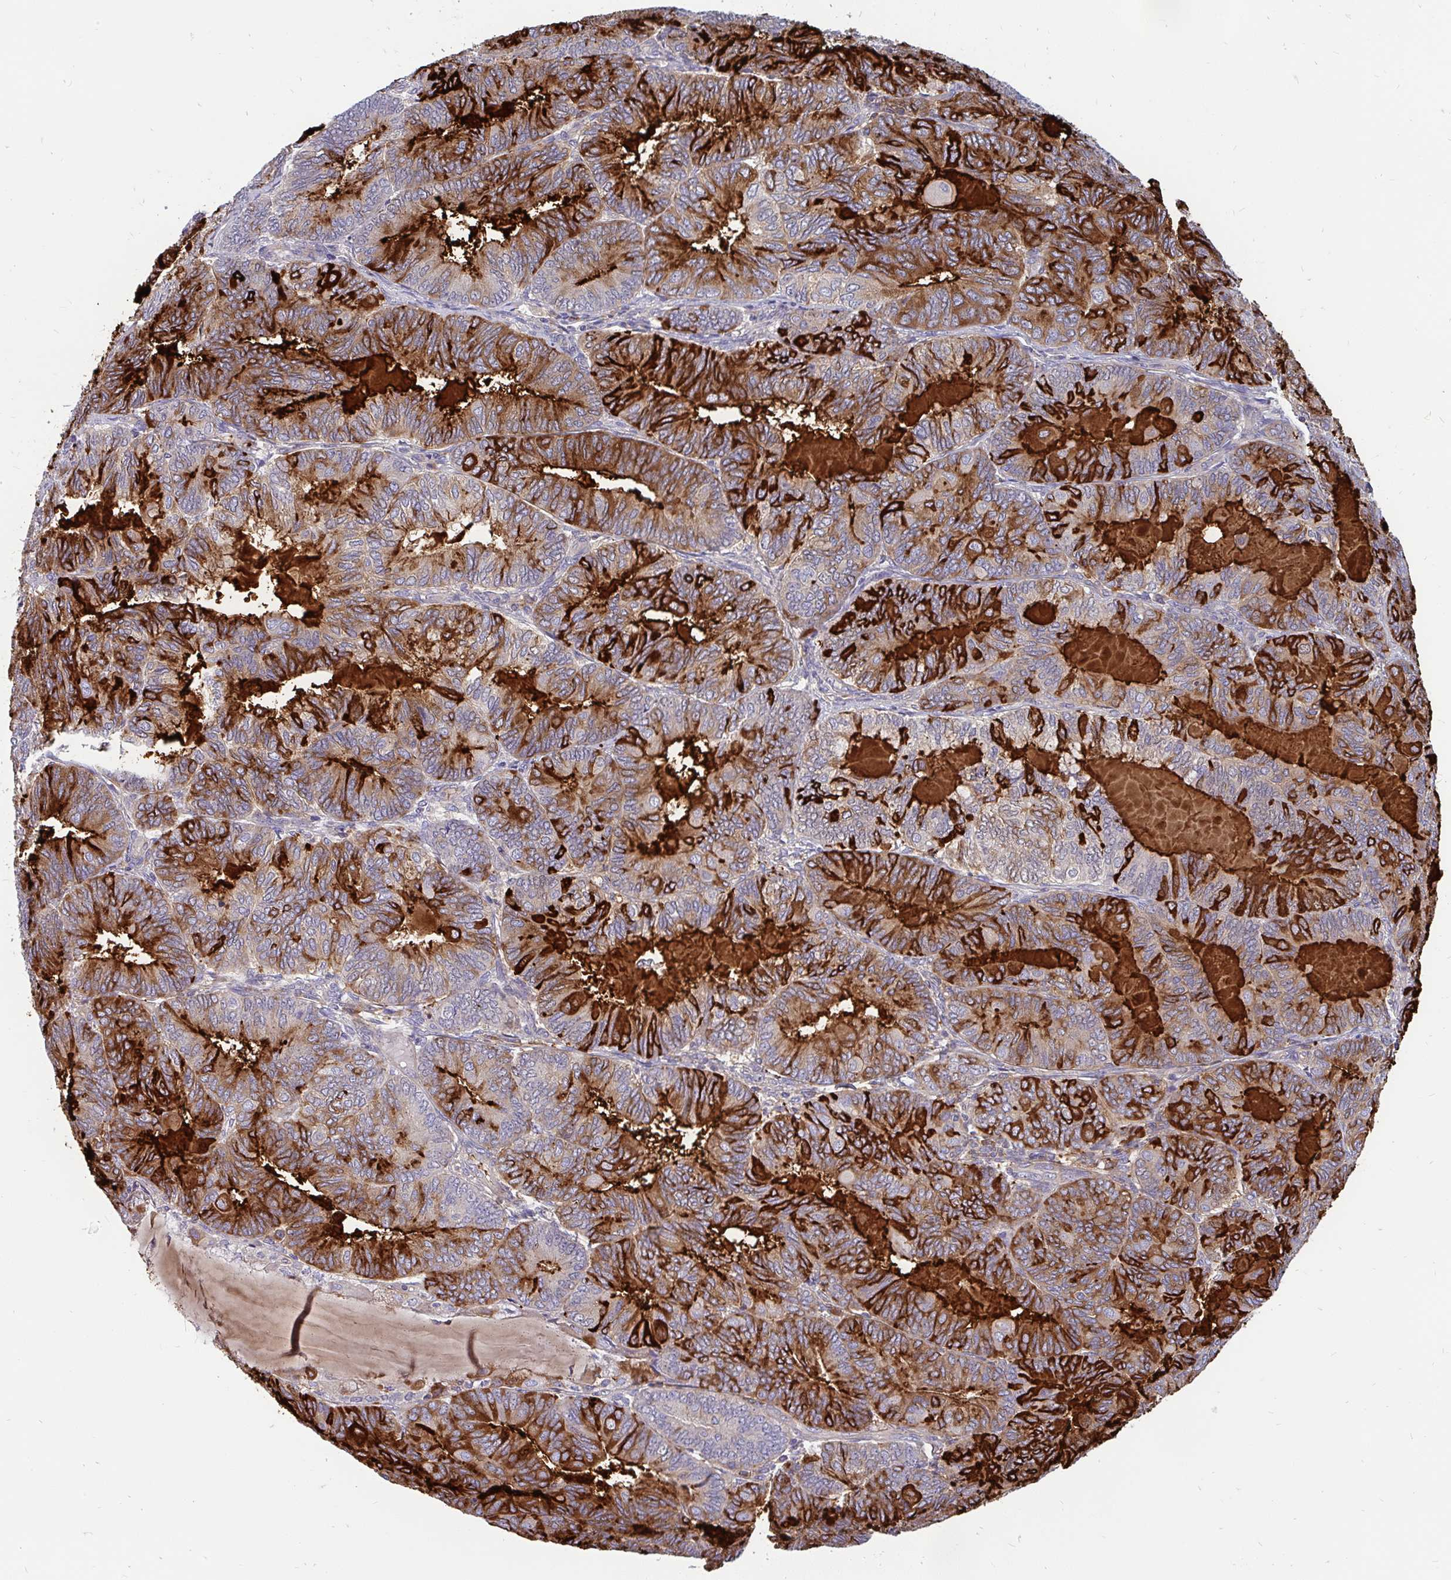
{"staining": {"intensity": "strong", "quantity": "25%-75%", "location": "cytoplasmic/membranous"}, "tissue": "endometrial cancer", "cell_type": "Tumor cells", "image_type": "cancer", "snomed": [{"axis": "morphology", "description": "Adenocarcinoma, NOS"}, {"axis": "topography", "description": "Endometrium"}], "caption": "An immunohistochemistry micrograph of neoplastic tissue is shown. Protein staining in brown labels strong cytoplasmic/membranous positivity in endometrial cancer (adenocarcinoma) within tumor cells.", "gene": "LRRC26", "patient": {"sex": "female", "age": 81}}